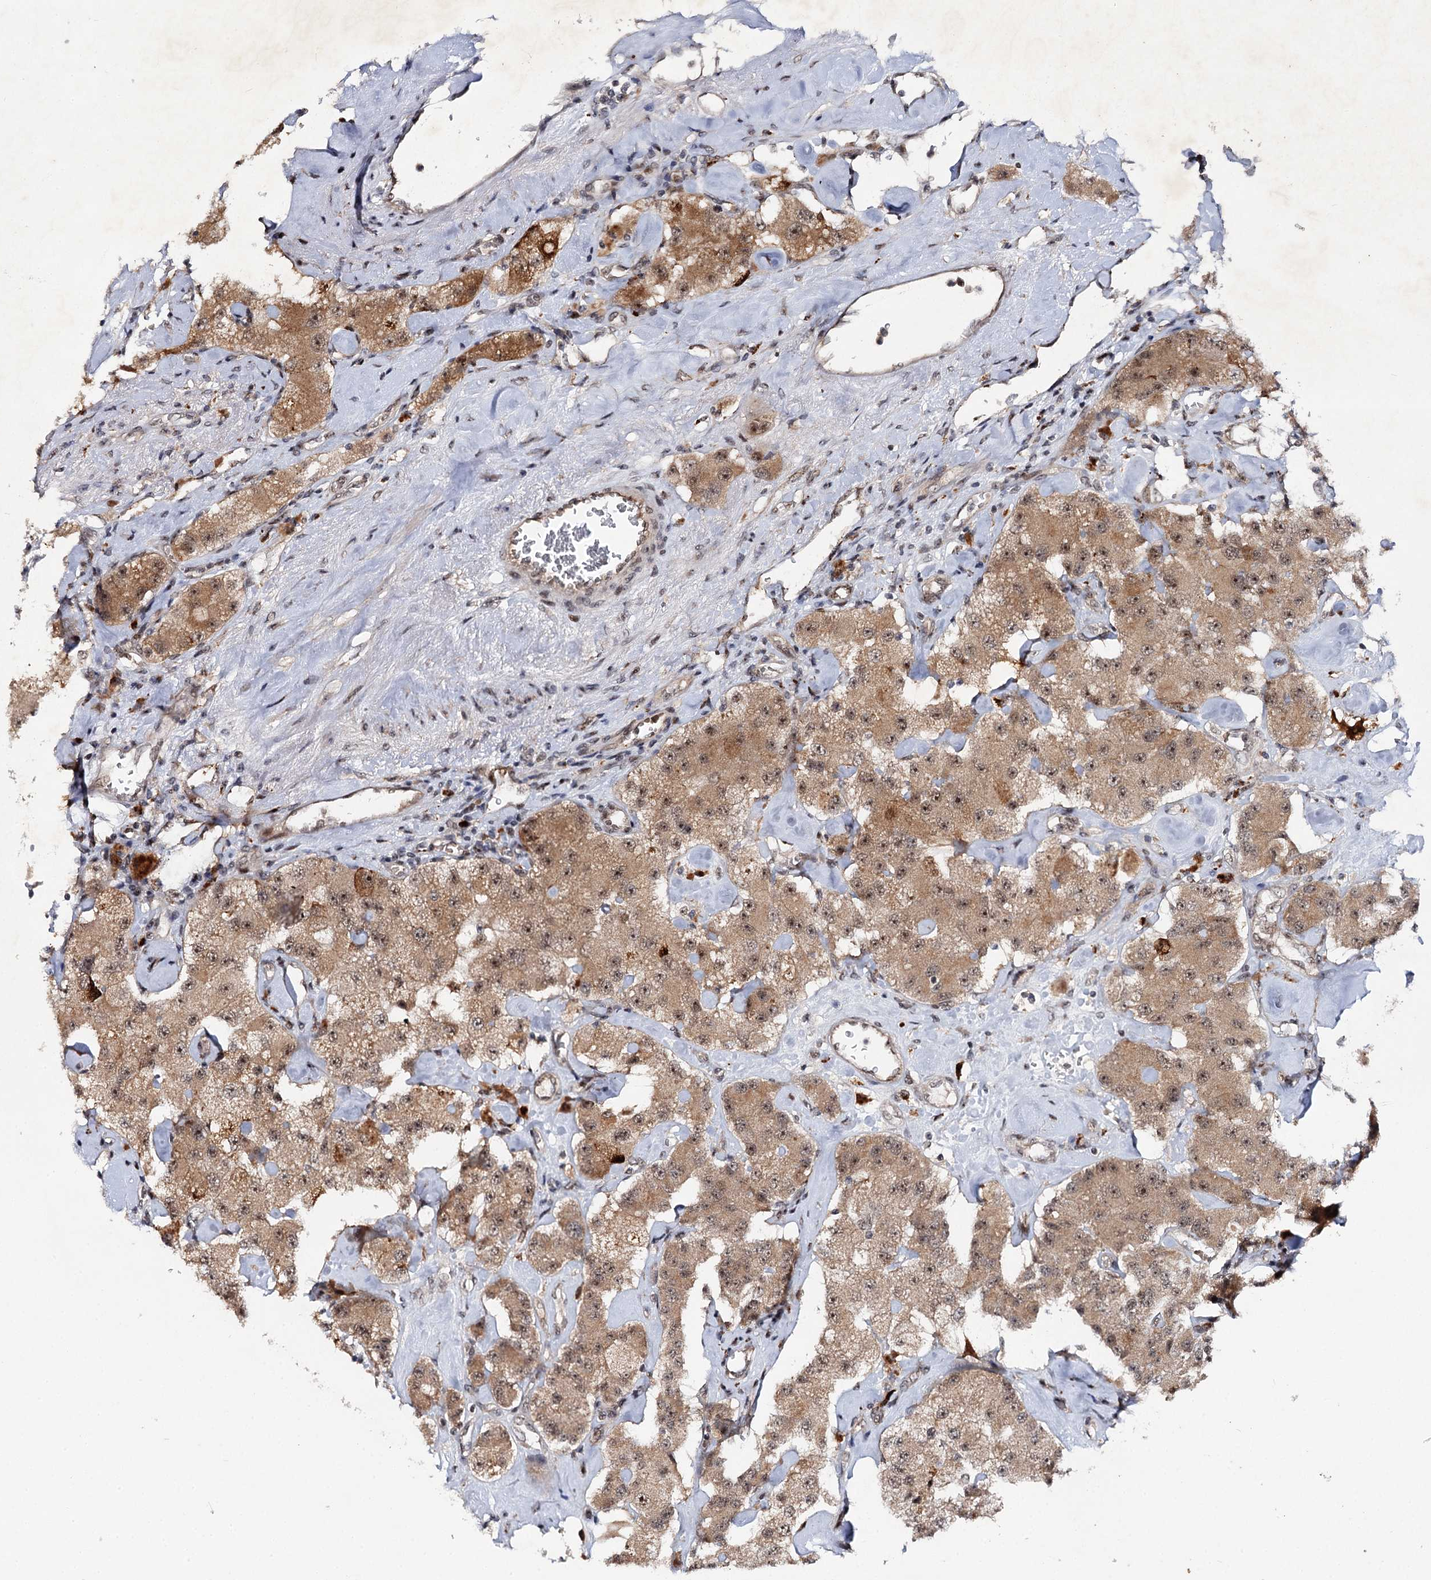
{"staining": {"intensity": "moderate", "quantity": ">75%", "location": "cytoplasmic/membranous,nuclear"}, "tissue": "carcinoid", "cell_type": "Tumor cells", "image_type": "cancer", "snomed": [{"axis": "morphology", "description": "Carcinoid, malignant, NOS"}, {"axis": "topography", "description": "Pancreas"}], "caption": "Tumor cells exhibit medium levels of moderate cytoplasmic/membranous and nuclear expression in approximately >75% of cells in carcinoid (malignant). (IHC, brightfield microscopy, high magnification).", "gene": "BUD13", "patient": {"sex": "male", "age": 41}}